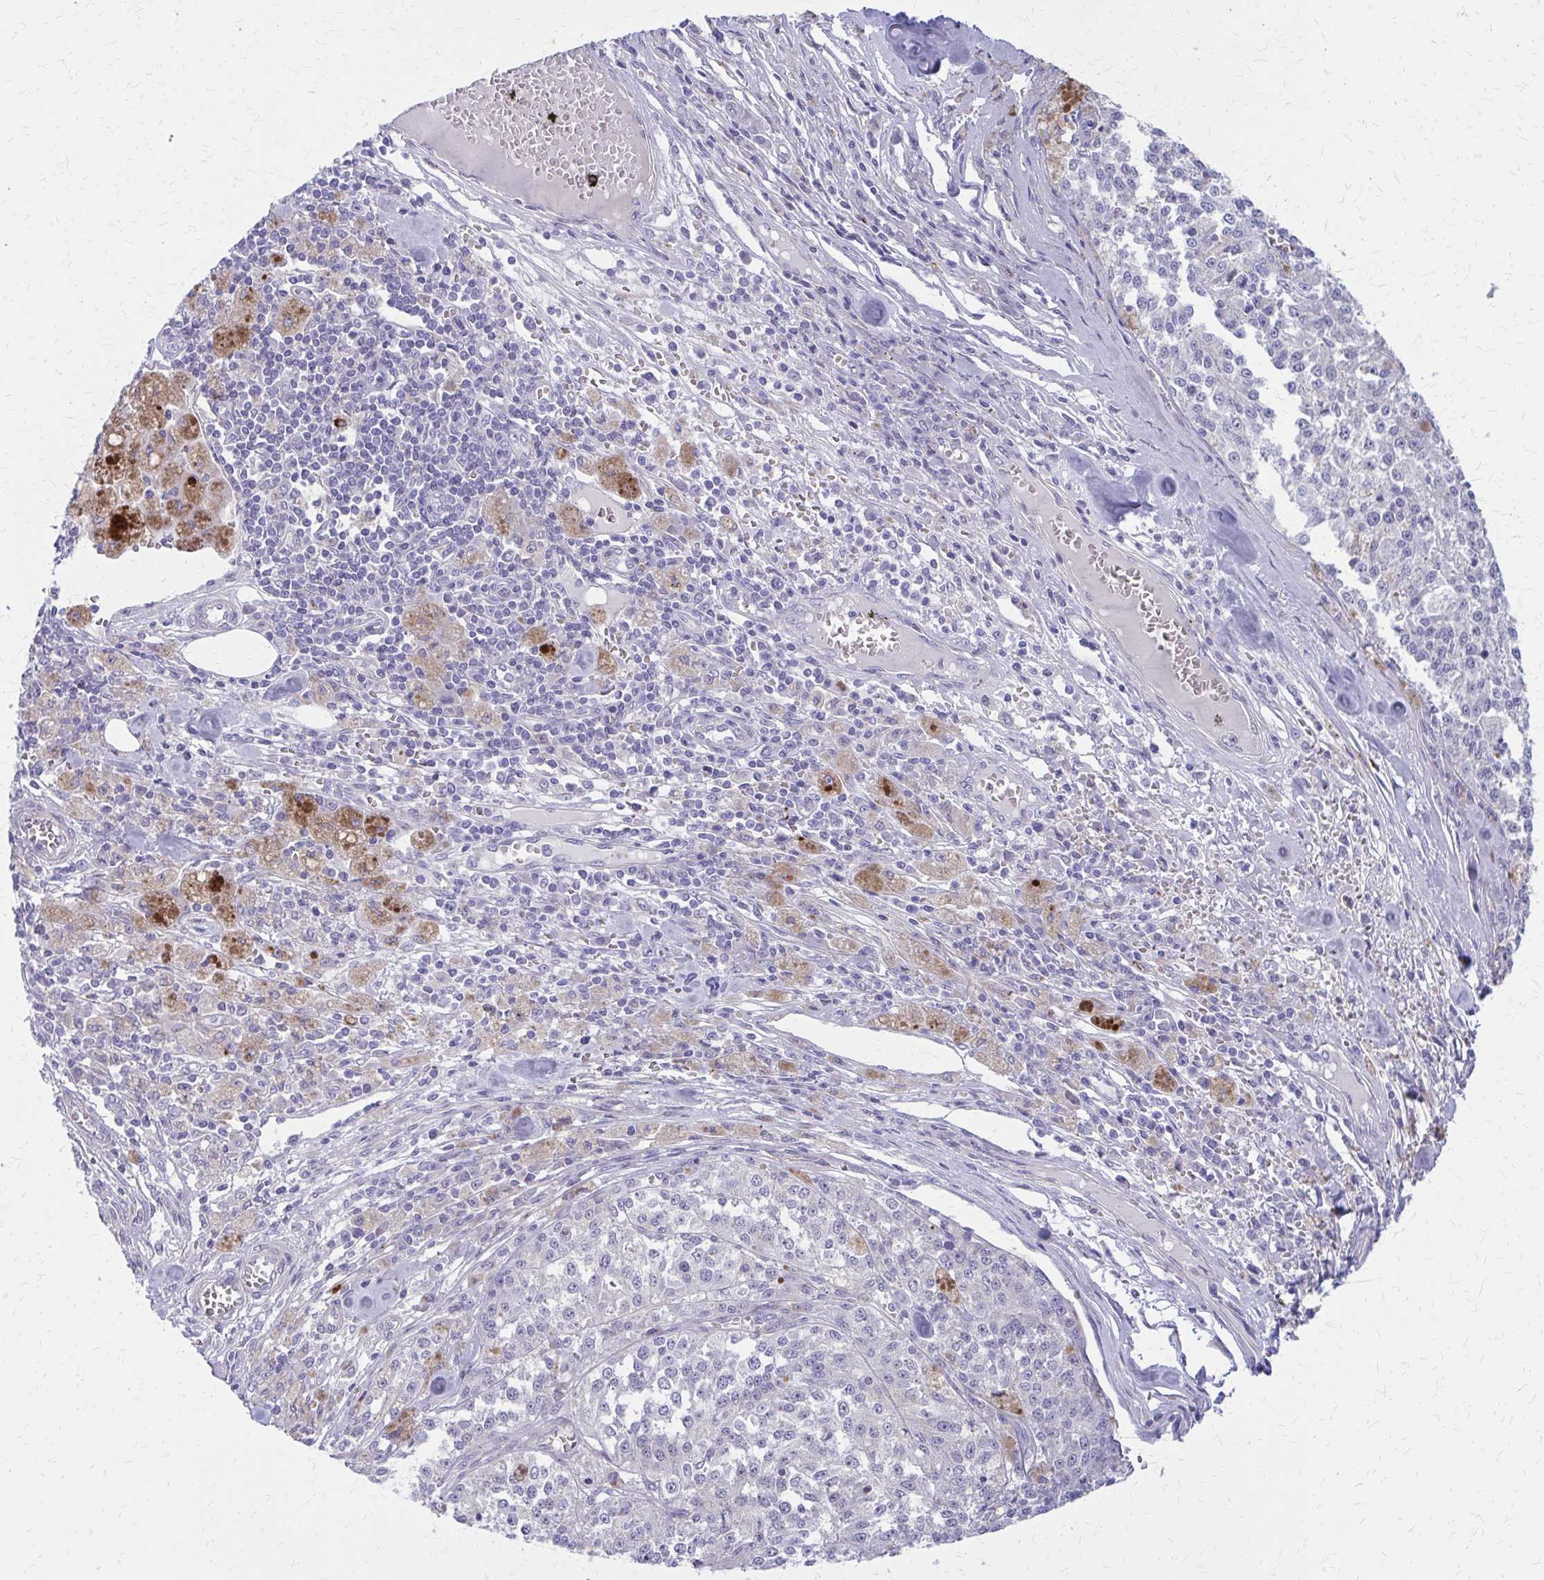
{"staining": {"intensity": "negative", "quantity": "none", "location": "none"}, "tissue": "melanoma", "cell_type": "Tumor cells", "image_type": "cancer", "snomed": [{"axis": "morphology", "description": "Malignant melanoma, Metastatic site"}, {"axis": "topography", "description": "Lymph node"}], "caption": "The micrograph displays no staining of tumor cells in melanoma.", "gene": "GLYATL2", "patient": {"sex": "female", "age": 64}}